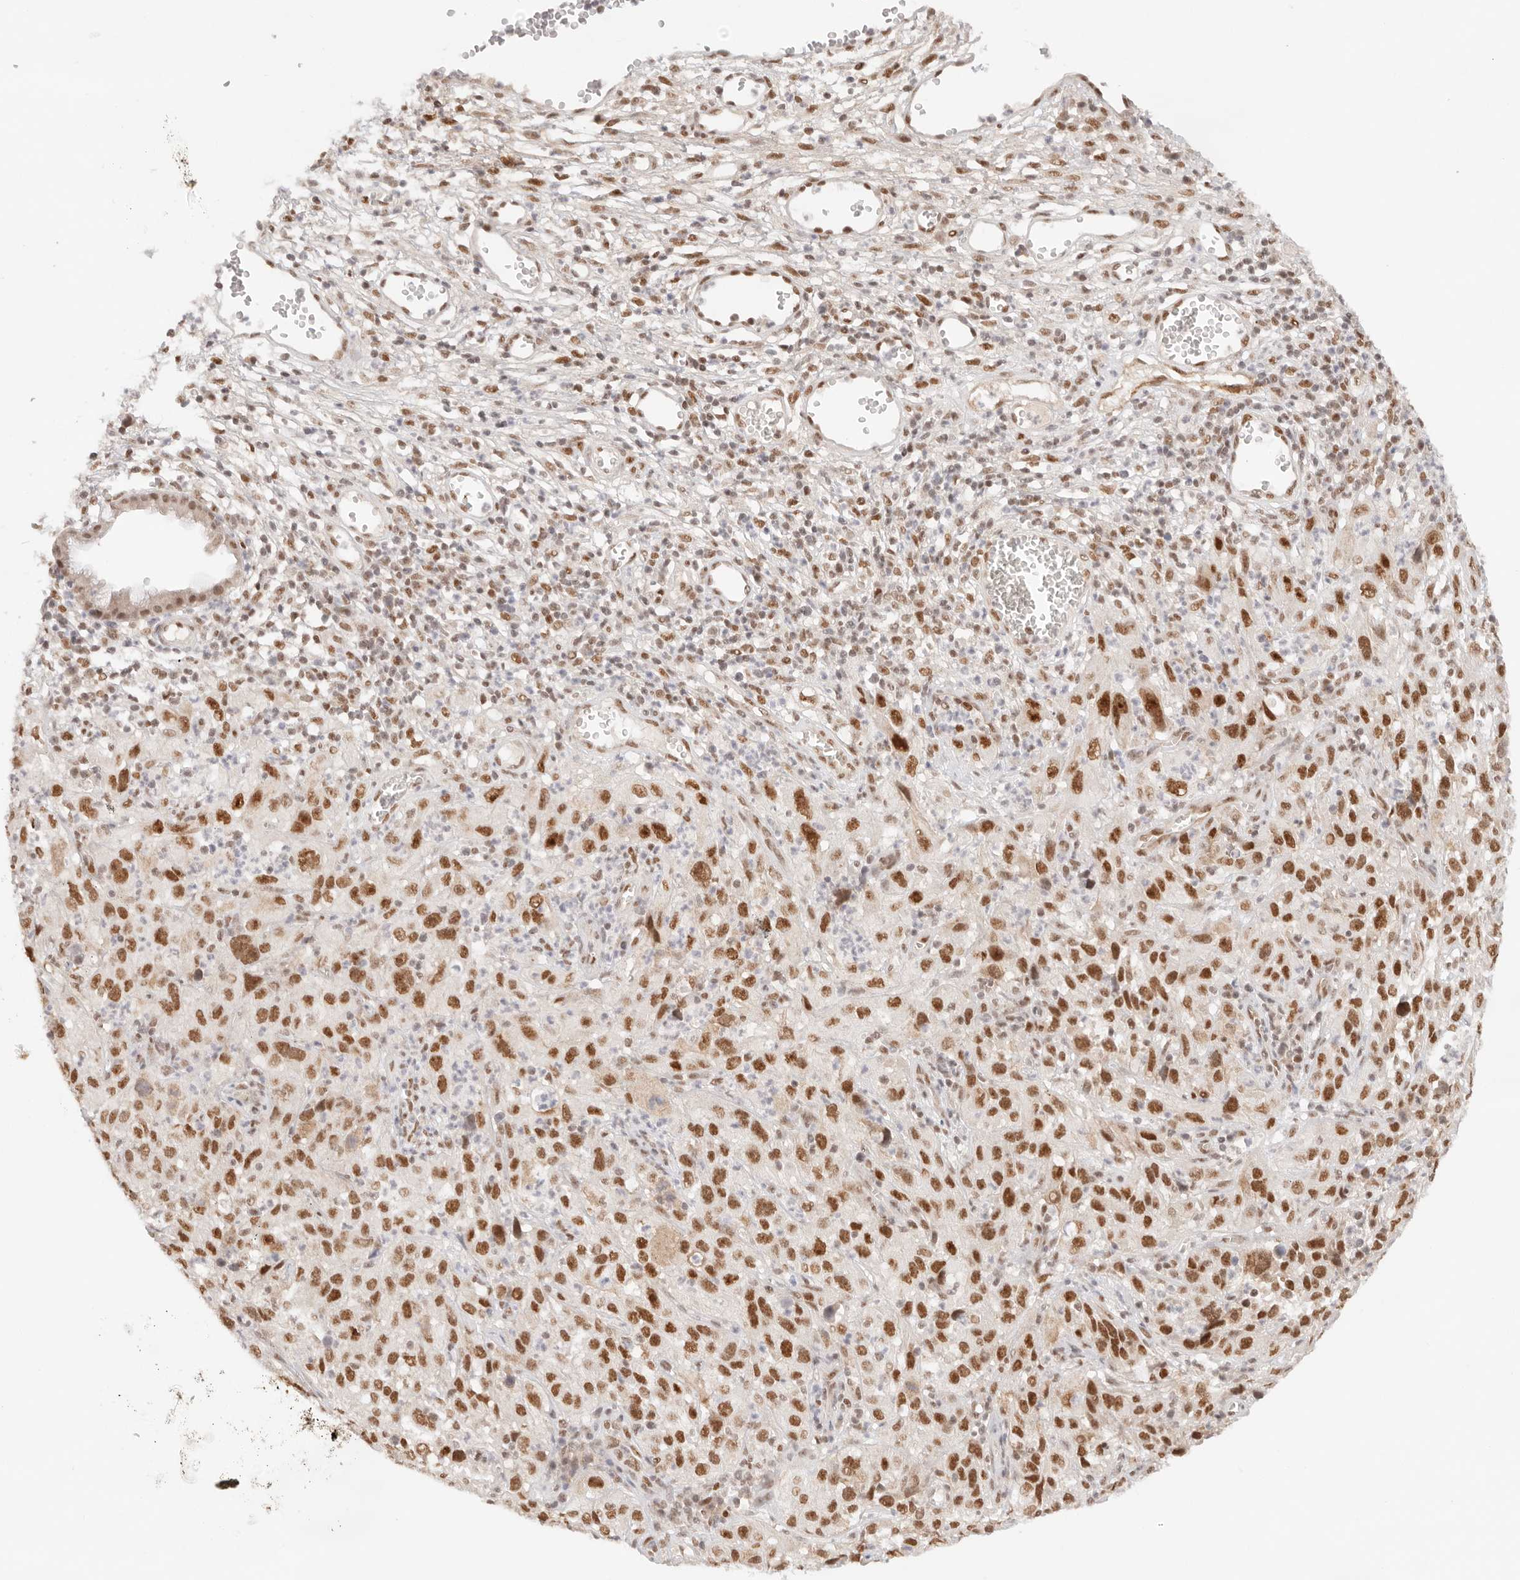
{"staining": {"intensity": "moderate", "quantity": ">75%", "location": "nuclear"}, "tissue": "cervical cancer", "cell_type": "Tumor cells", "image_type": "cancer", "snomed": [{"axis": "morphology", "description": "Squamous cell carcinoma, NOS"}, {"axis": "topography", "description": "Cervix"}], "caption": "A high-resolution photomicrograph shows immunohistochemistry (IHC) staining of cervical cancer (squamous cell carcinoma), which exhibits moderate nuclear staining in about >75% of tumor cells. (IHC, brightfield microscopy, high magnification).", "gene": "GTF2E2", "patient": {"sex": "female", "age": 32}}